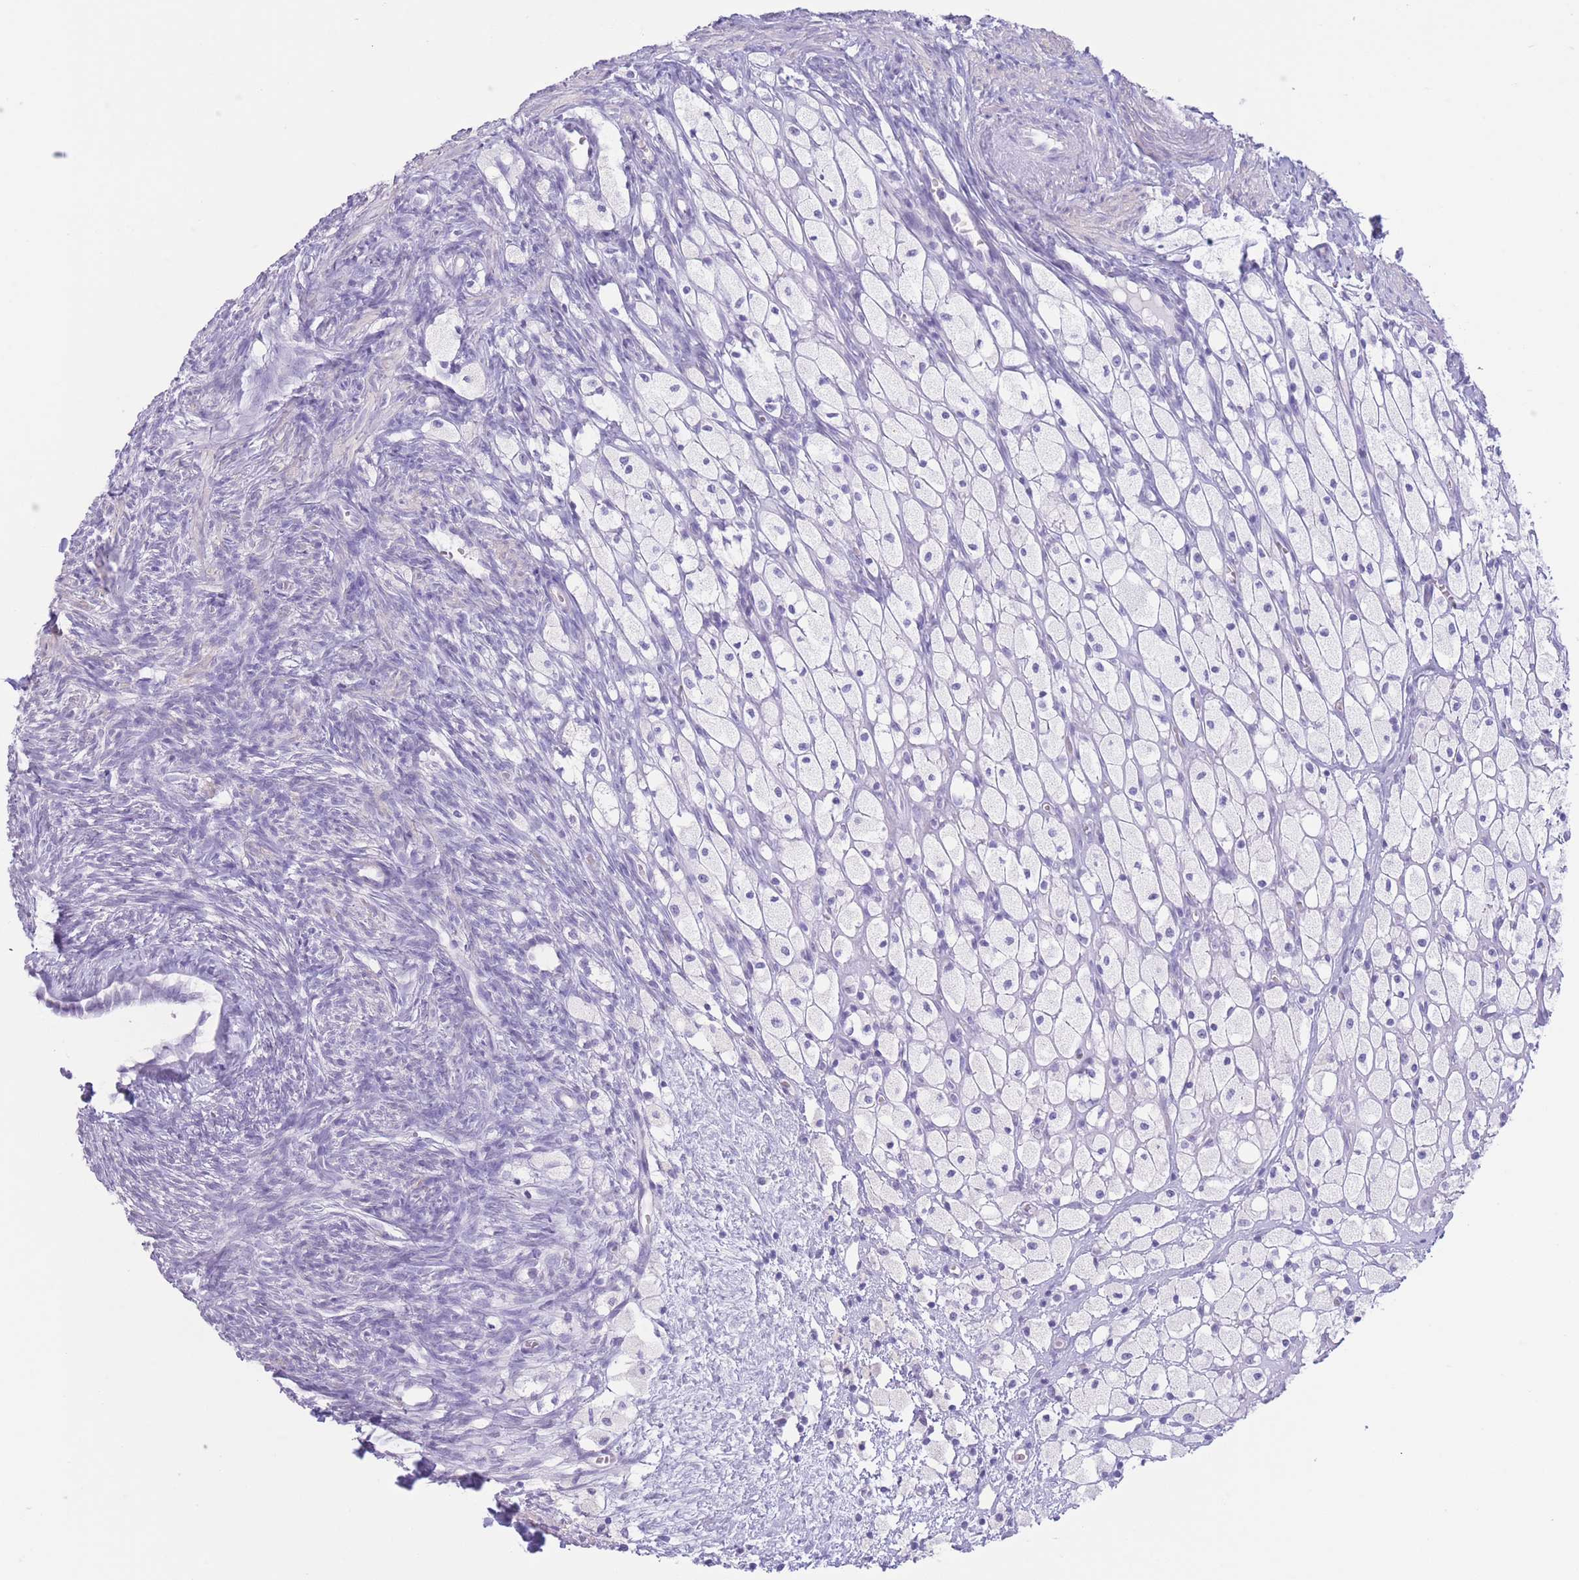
{"staining": {"intensity": "negative", "quantity": "none", "location": "none"}, "tissue": "ovary", "cell_type": "Follicle cells", "image_type": "normal", "snomed": [{"axis": "morphology", "description": "Normal tissue, NOS"}, {"axis": "topography", "description": "Ovary"}], "caption": "A high-resolution photomicrograph shows immunohistochemistry (IHC) staining of normal ovary, which reveals no significant expression in follicle cells.", "gene": "PKLR", "patient": {"sex": "female", "age": 51}}